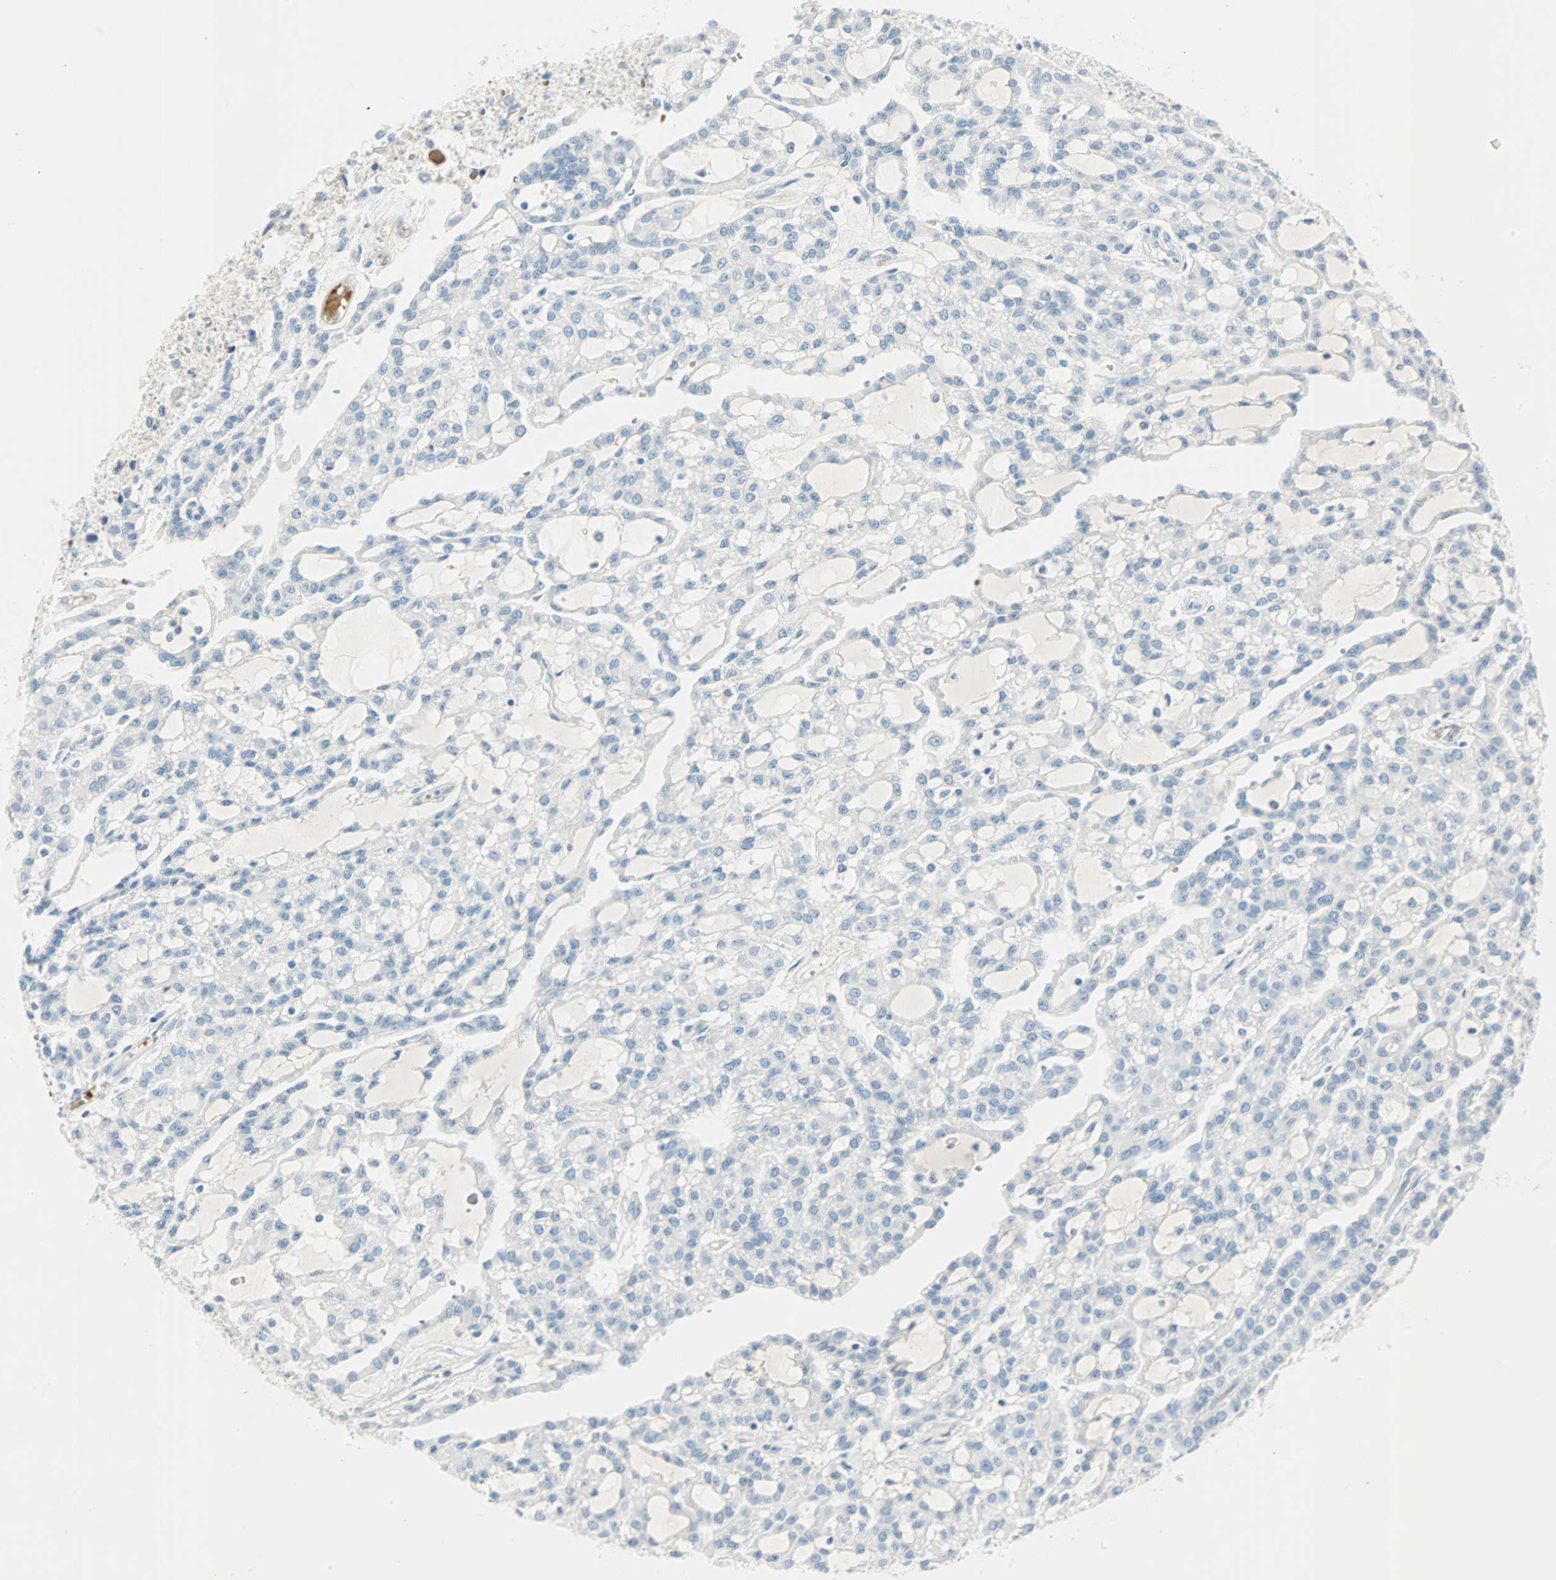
{"staining": {"intensity": "negative", "quantity": "none", "location": "none"}, "tissue": "renal cancer", "cell_type": "Tumor cells", "image_type": "cancer", "snomed": [{"axis": "morphology", "description": "Adenocarcinoma, NOS"}, {"axis": "topography", "description": "Kidney"}], "caption": "A high-resolution micrograph shows immunohistochemistry (IHC) staining of renal cancer (adenocarcinoma), which displays no significant expression in tumor cells.", "gene": "BCAN", "patient": {"sex": "male", "age": 63}}